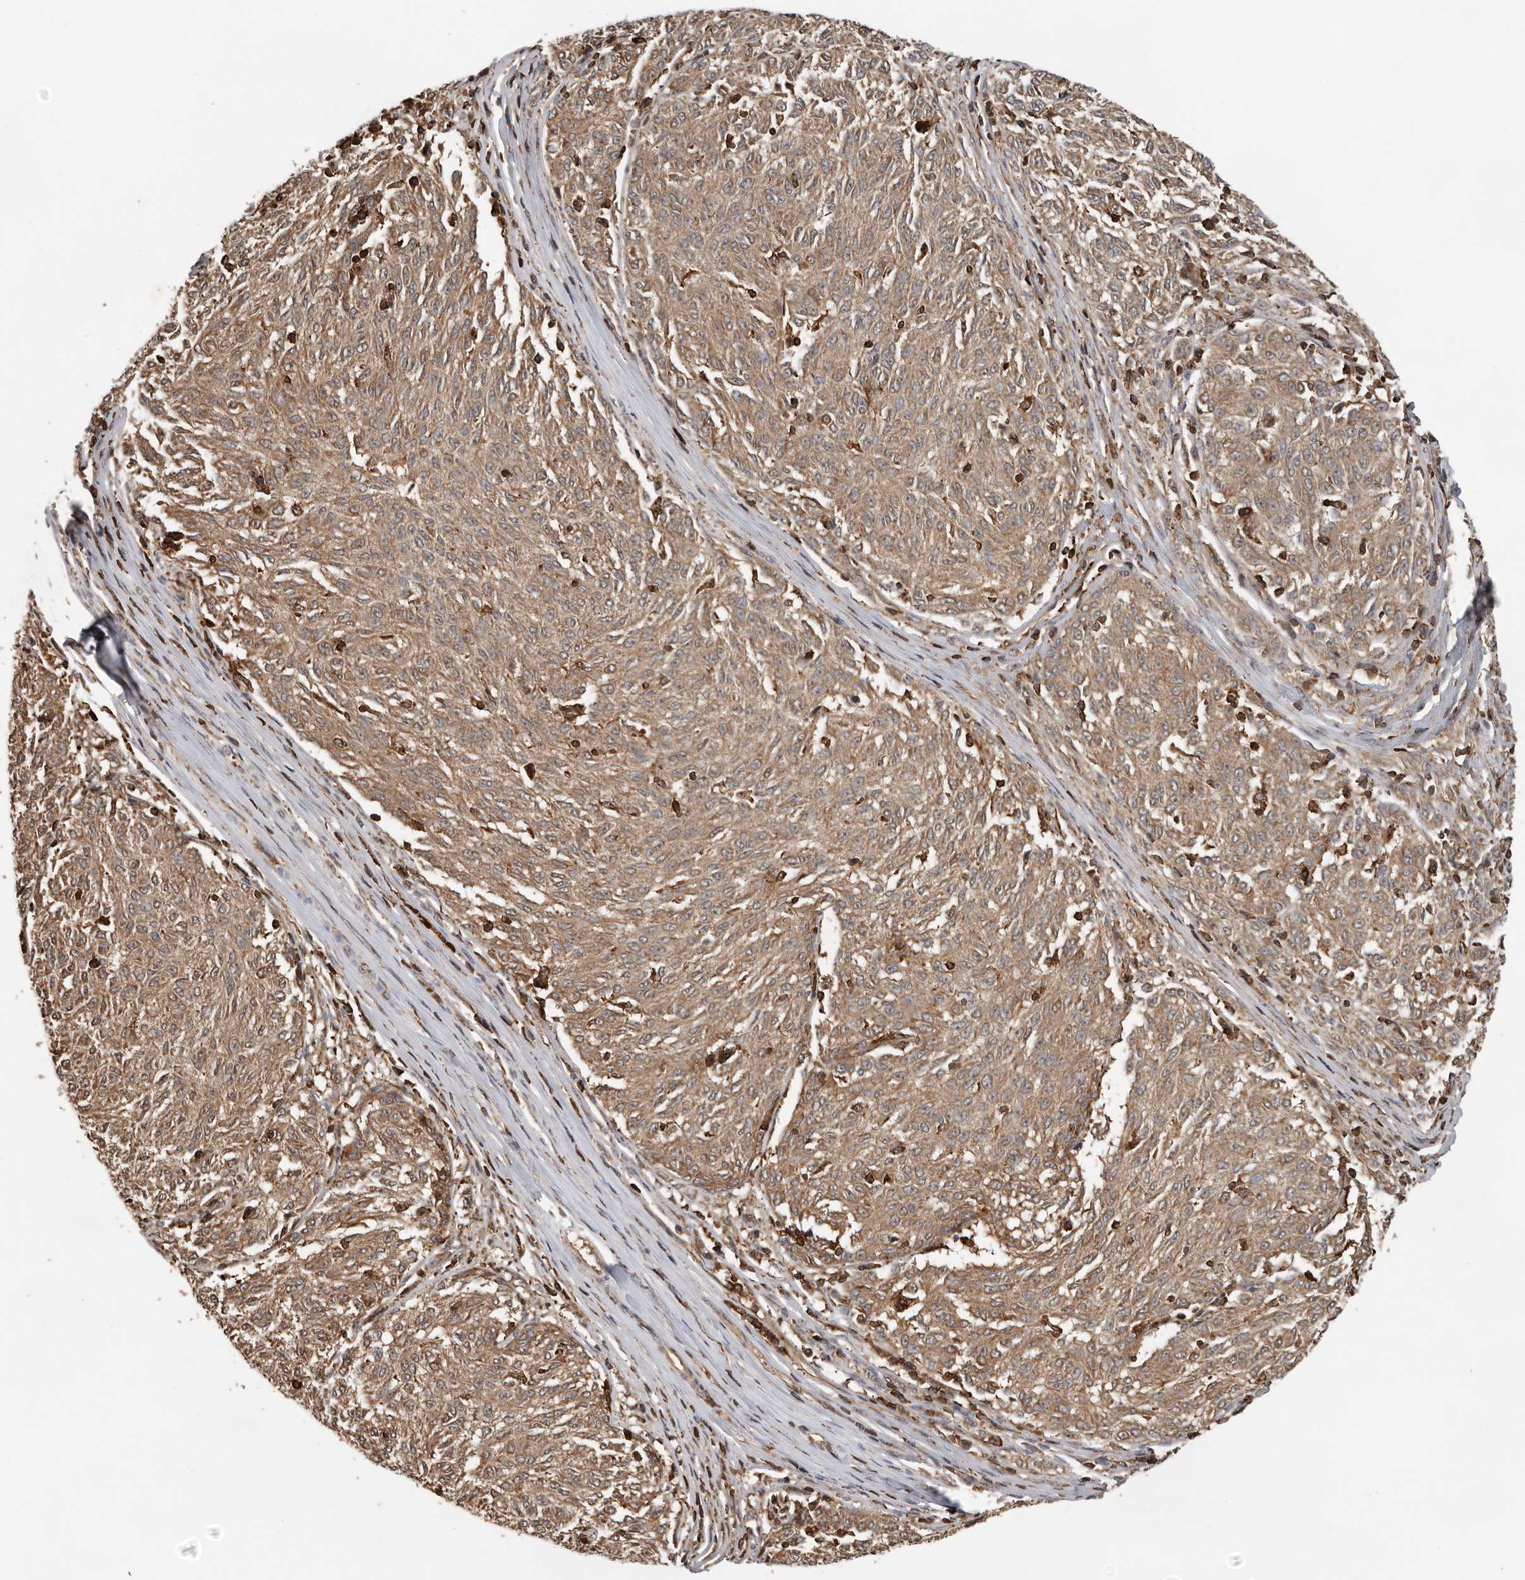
{"staining": {"intensity": "moderate", "quantity": ">75%", "location": "cytoplasmic/membranous"}, "tissue": "melanoma", "cell_type": "Tumor cells", "image_type": "cancer", "snomed": [{"axis": "morphology", "description": "Malignant melanoma, NOS"}, {"axis": "topography", "description": "Skin"}], "caption": "This image displays melanoma stained with IHC to label a protein in brown. The cytoplasmic/membranous of tumor cells show moderate positivity for the protein. Nuclei are counter-stained blue.", "gene": "RNF157", "patient": {"sex": "female", "age": 72}}